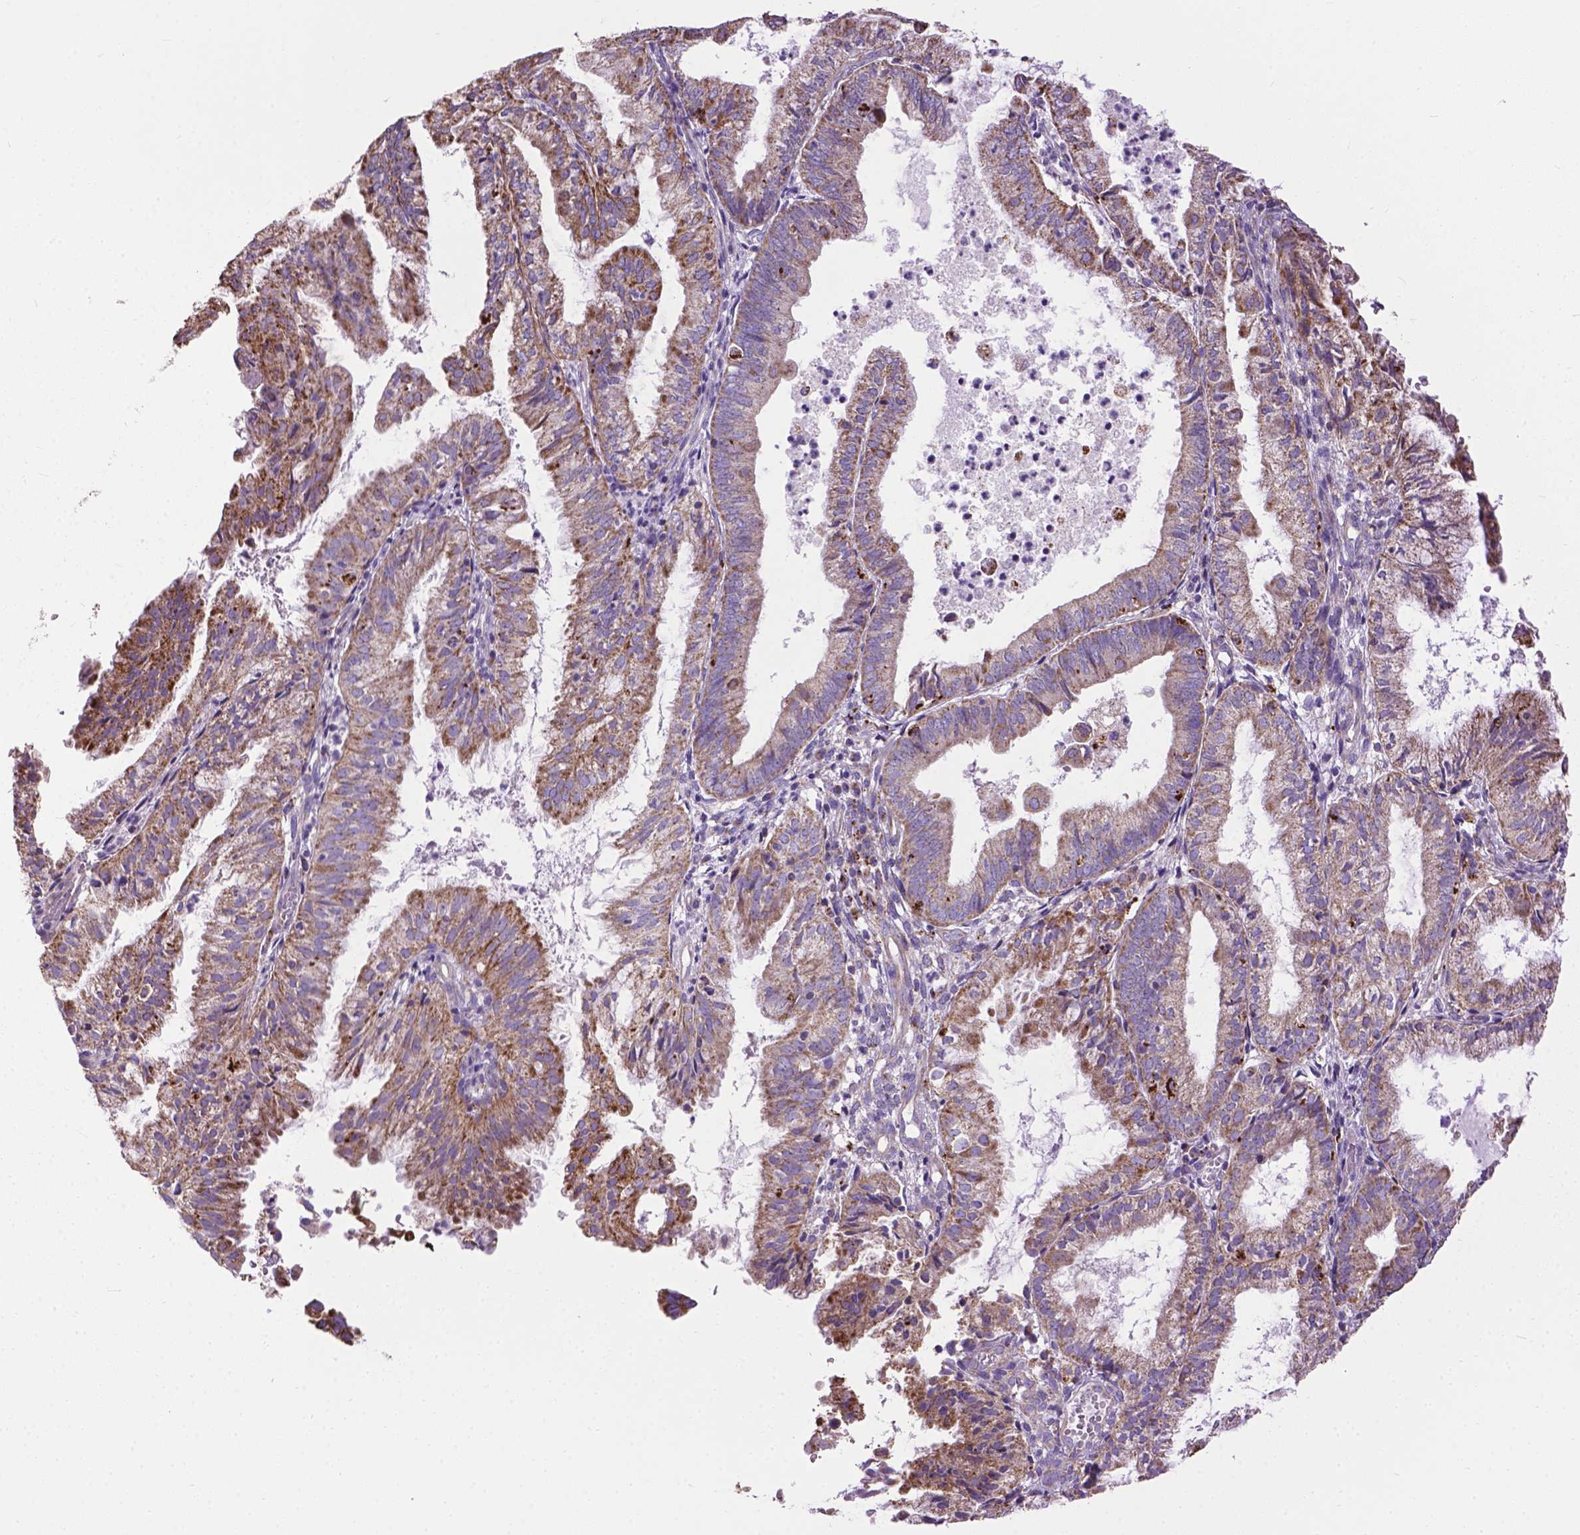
{"staining": {"intensity": "moderate", "quantity": ">75%", "location": "cytoplasmic/membranous"}, "tissue": "endometrial cancer", "cell_type": "Tumor cells", "image_type": "cancer", "snomed": [{"axis": "morphology", "description": "Adenocarcinoma, NOS"}, {"axis": "topography", "description": "Endometrium"}], "caption": "Immunohistochemistry (IHC) of human adenocarcinoma (endometrial) demonstrates medium levels of moderate cytoplasmic/membranous staining in about >75% of tumor cells. Nuclei are stained in blue.", "gene": "VDAC1", "patient": {"sex": "female", "age": 55}}